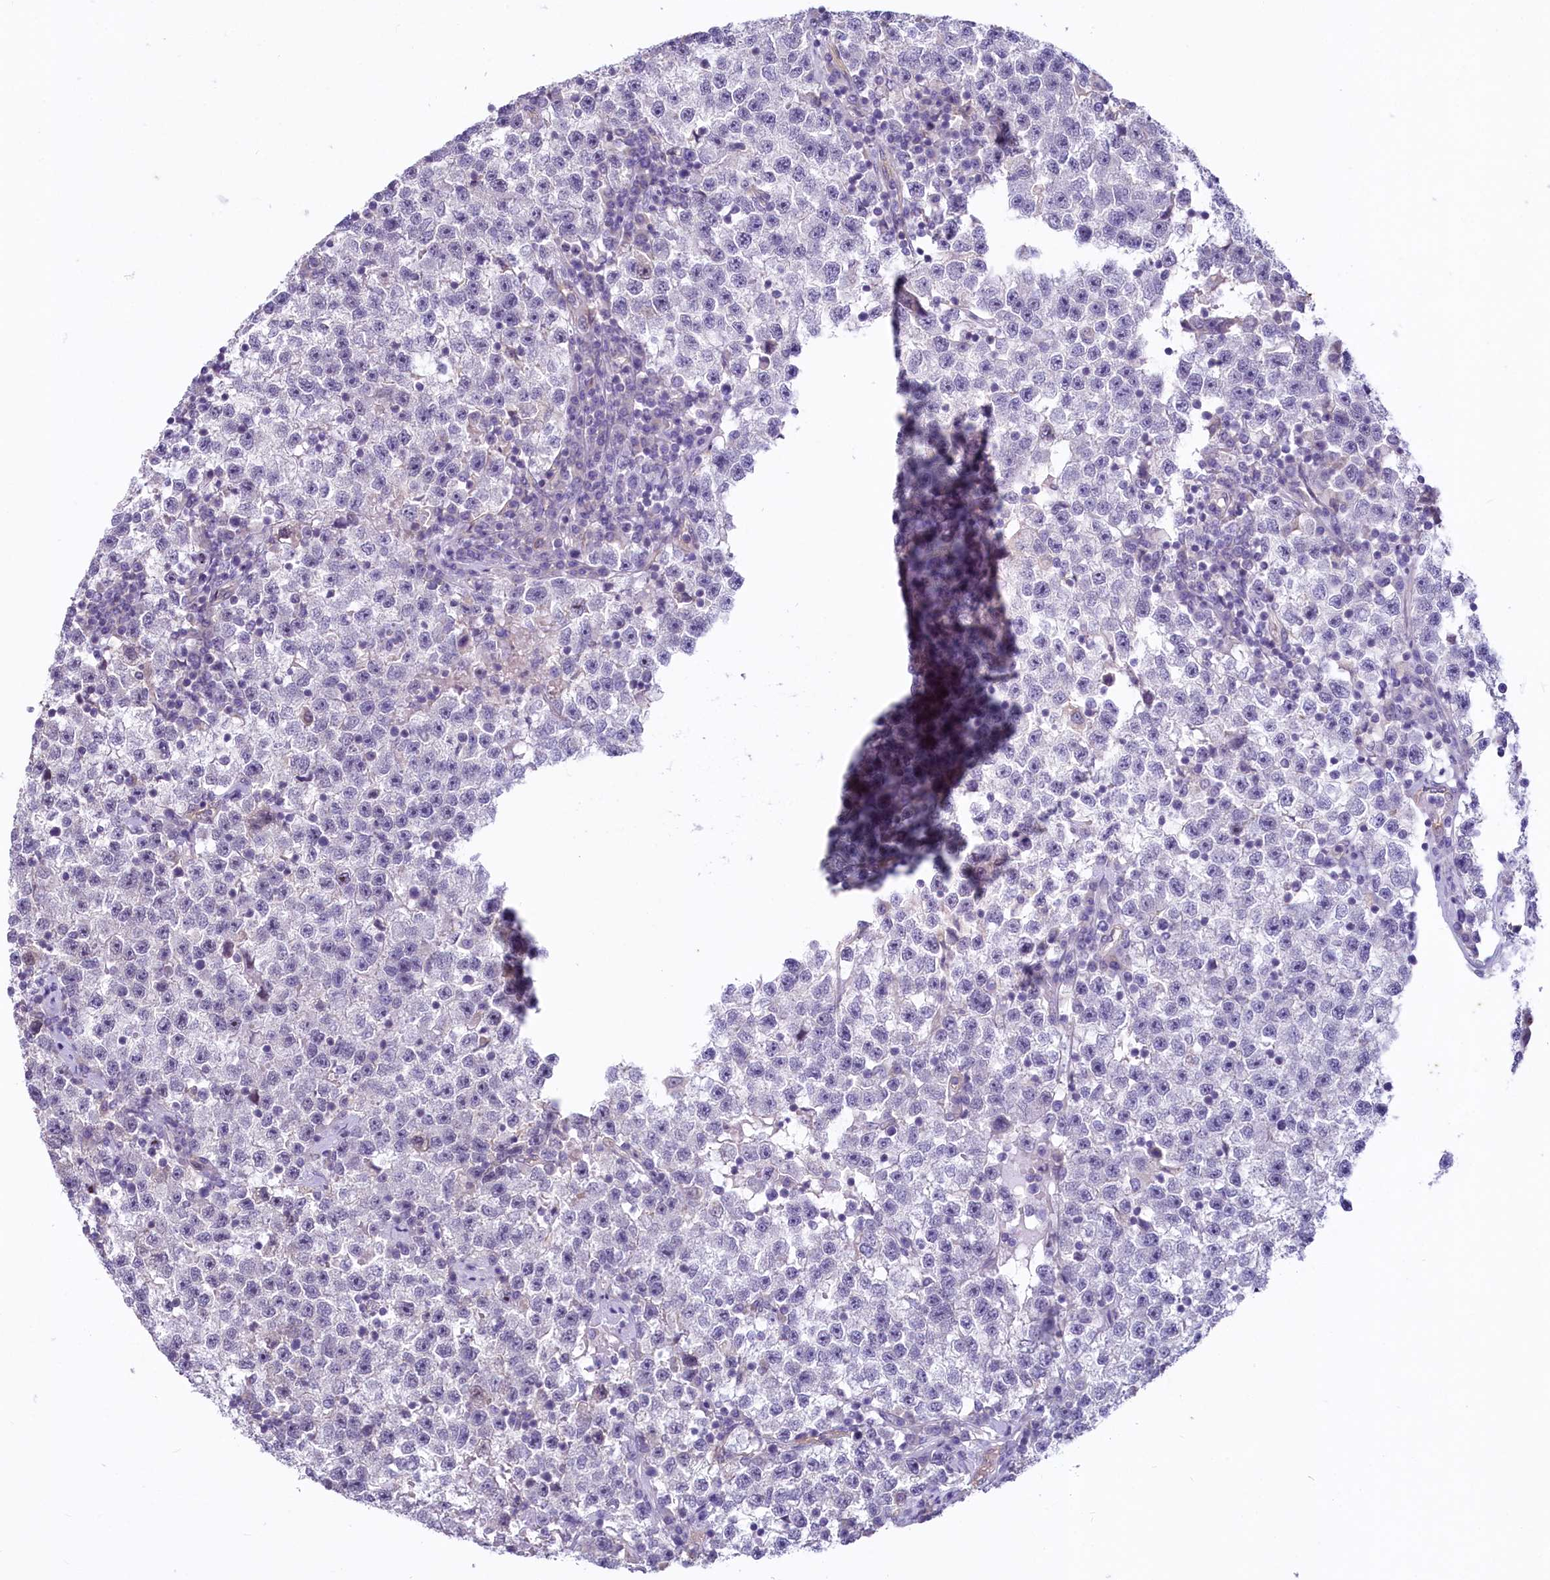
{"staining": {"intensity": "negative", "quantity": "none", "location": "none"}, "tissue": "testis cancer", "cell_type": "Tumor cells", "image_type": "cancer", "snomed": [{"axis": "morphology", "description": "Seminoma, NOS"}, {"axis": "topography", "description": "Testis"}], "caption": "Immunohistochemistry (IHC) image of neoplastic tissue: human testis cancer stained with DAB (3,3'-diaminobenzidine) reveals no significant protein staining in tumor cells.", "gene": "PROCR", "patient": {"sex": "male", "age": 22}}